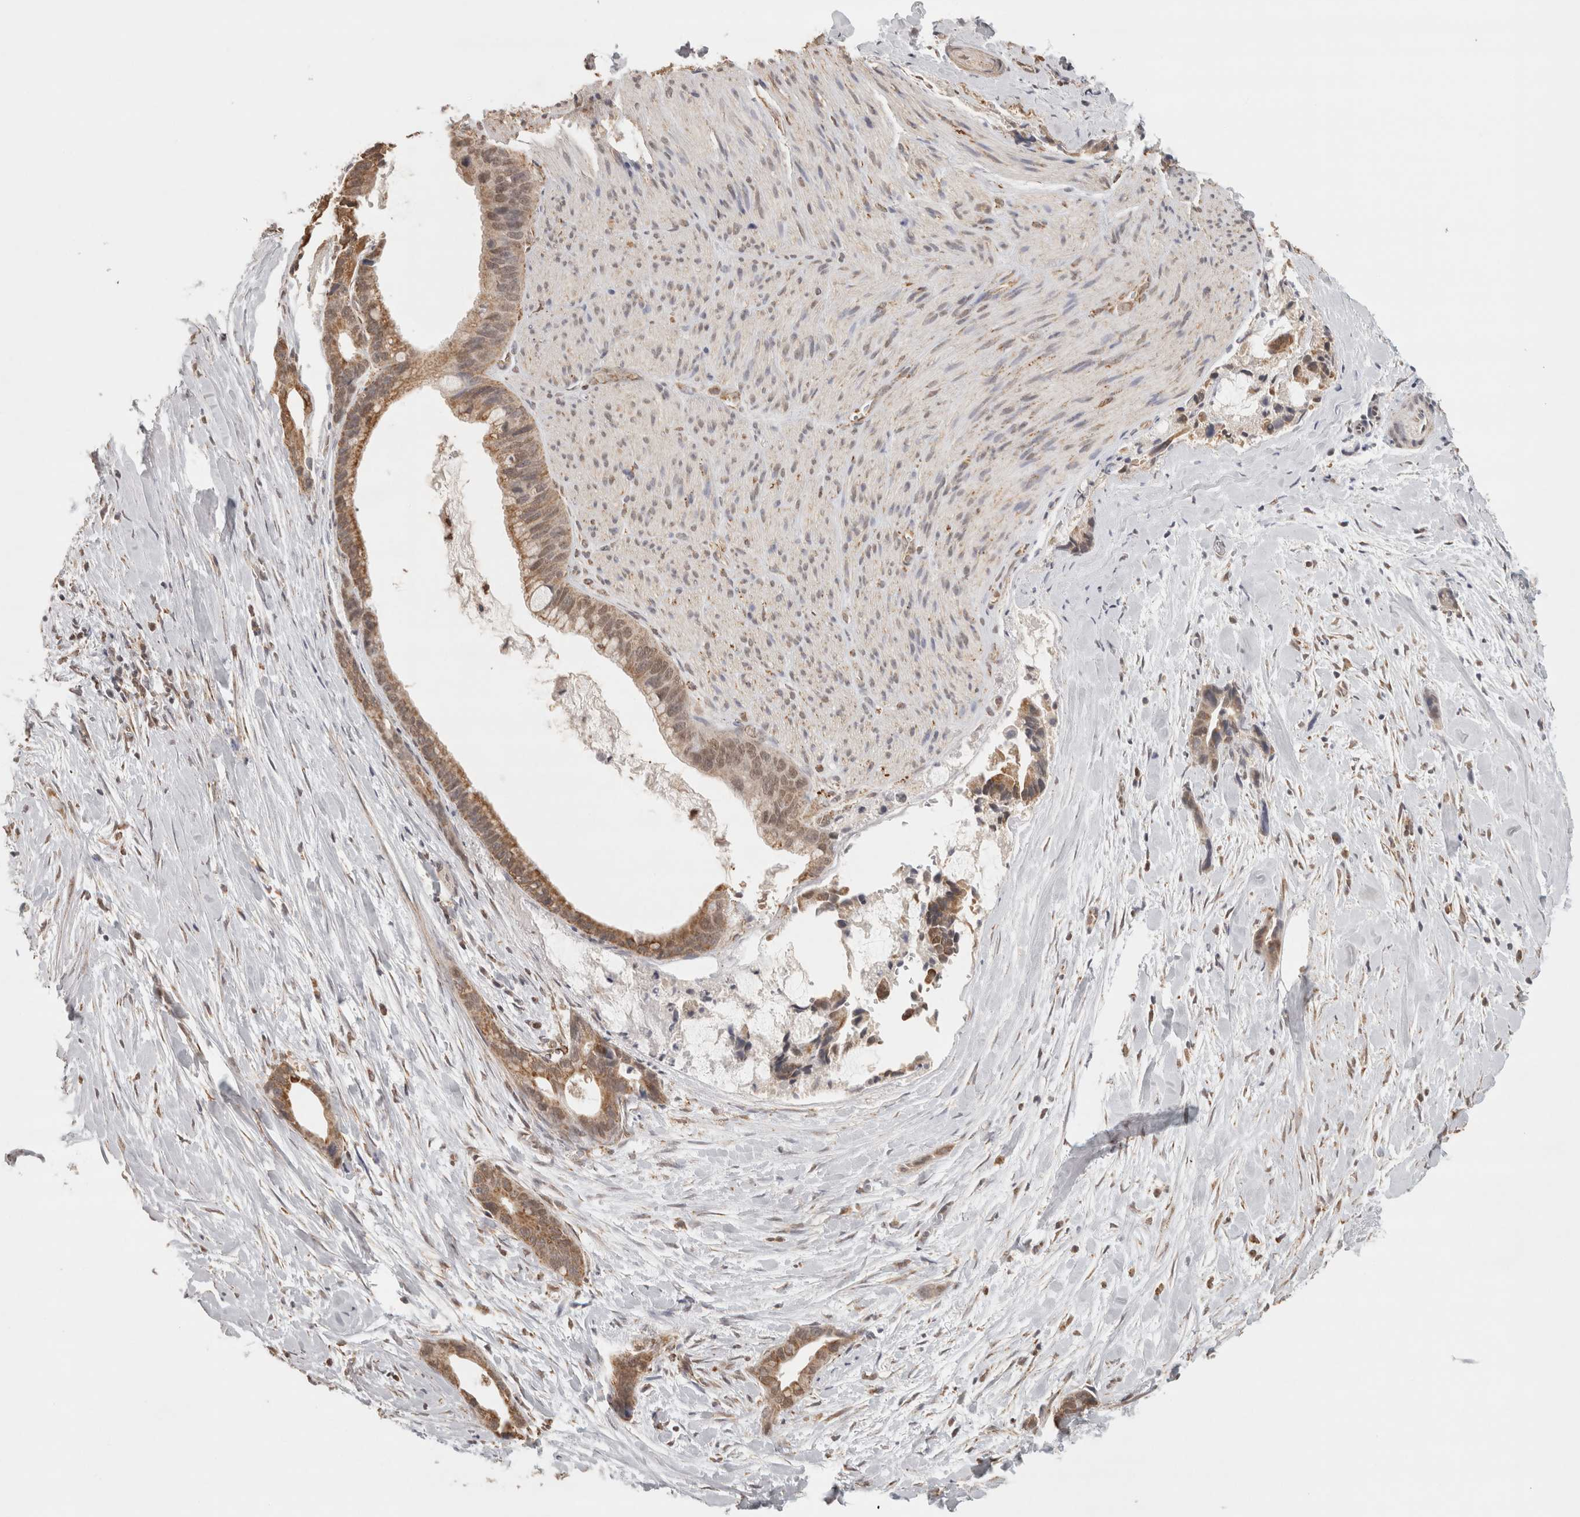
{"staining": {"intensity": "moderate", "quantity": ">75%", "location": "cytoplasmic/membranous"}, "tissue": "liver cancer", "cell_type": "Tumor cells", "image_type": "cancer", "snomed": [{"axis": "morphology", "description": "Cholangiocarcinoma"}, {"axis": "topography", "description": "Liver"}], "caption": "Liver cancer stained for a protein shows moderate cytoplasmic/membranous positivity in tumor cells. Using DAB (brown) and hematoxylin (blue) stains, captured at high magnification using brightfield microscopy.", "gene": "BNIP3L", "patient": {"sex": "female", "age": 55}}